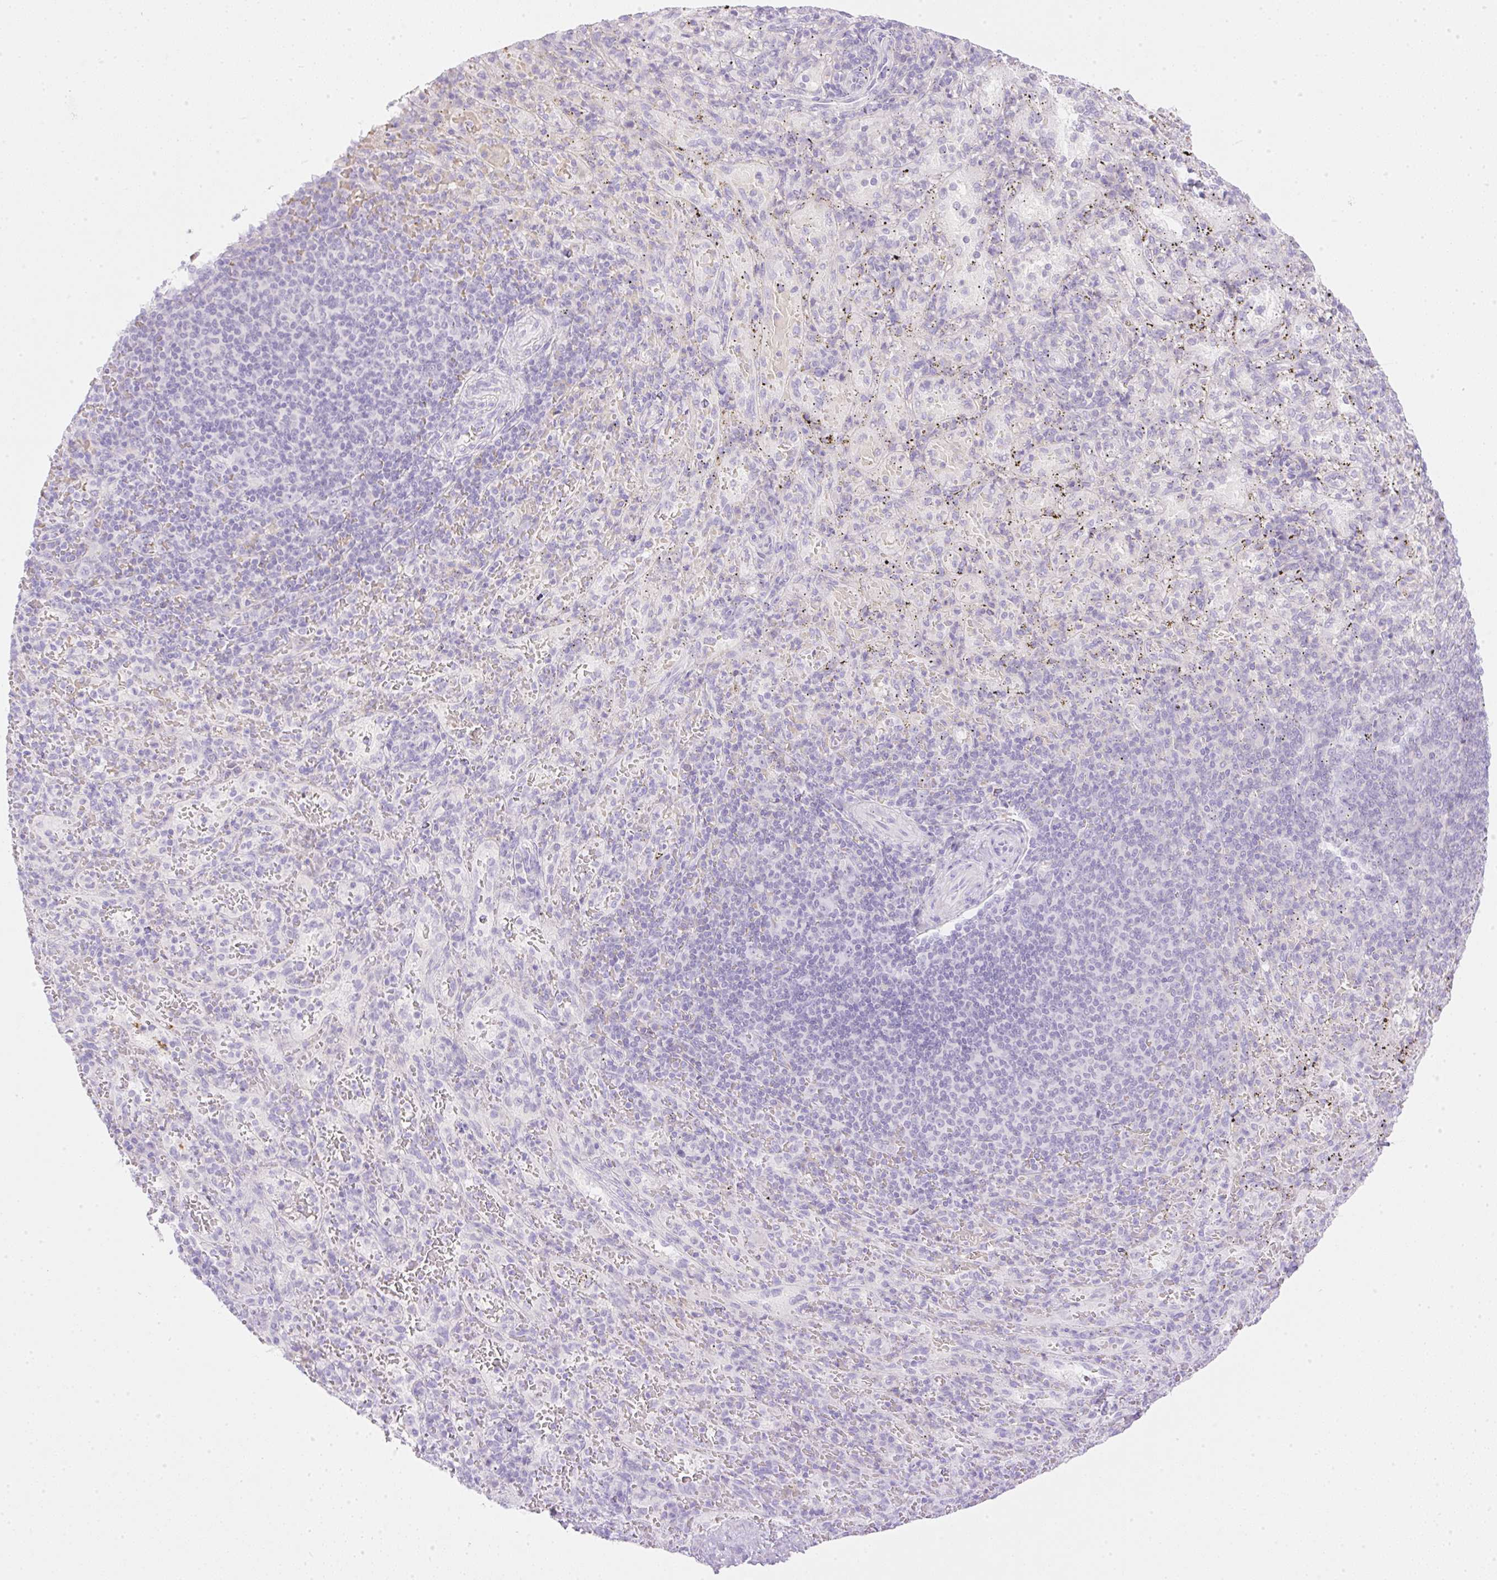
{"staining": {"intensity": "negative", "quantity": "none", "location": "none"}, "tissue": "spleen", "cell_type": "Cells in red pulp", "image_type": "normal", "snomed": [{"axis": "morphology", "description": "Normal tissue, NOS"}, {"axis": "topography", "description": "Spleen"}], "caption": "Immunohistochemistry photomicrograph of benign spleen: spleen stained with DAB demonstrates no significant protein expression in cells in red pulp. (Immunohistochemistry, brightfield microscopy, high magnification).", "gene": "CDX1", "patient": {"sex": "male", "age": 57}}